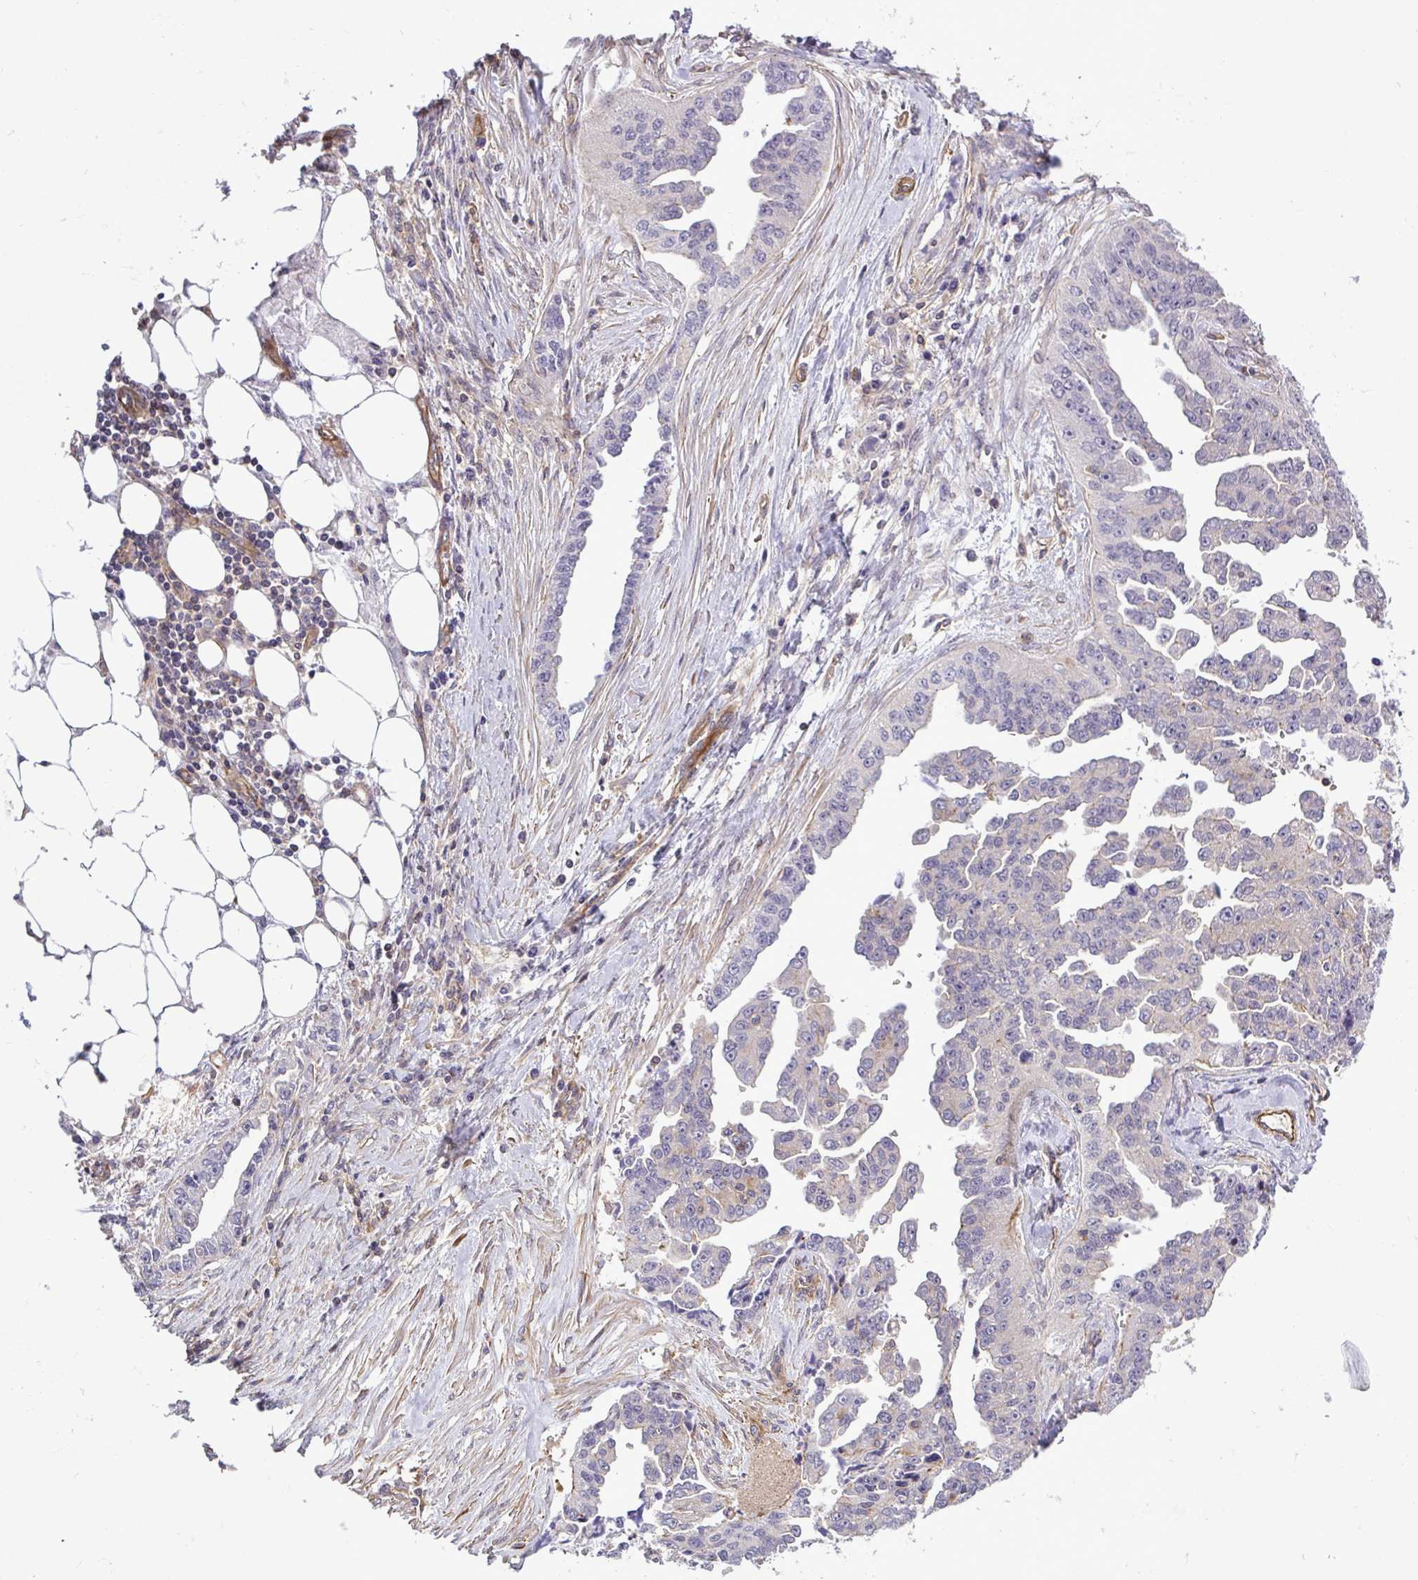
{"staining": {"intensity": "weak", "quantity": "<25%", "location": "cytoplasmic/membranous"}, "tissue": "ovarian cancer", "cell_type": "Tumor cells", "image_type": "cancer", "snomed": [{"axis": "morphology", "description": "Cystadenocarcinoma, serous, NOS"}, {"axis": "topography", "description": "Ovary"}], "caption": "Immunohistochemistry (IHC) micrograph of human ovarian cancer stained for a protein (brown), which displays no expression in tumor cells.", "gene": "FUT10", "patient": {"sex": "female", "age": 75}}